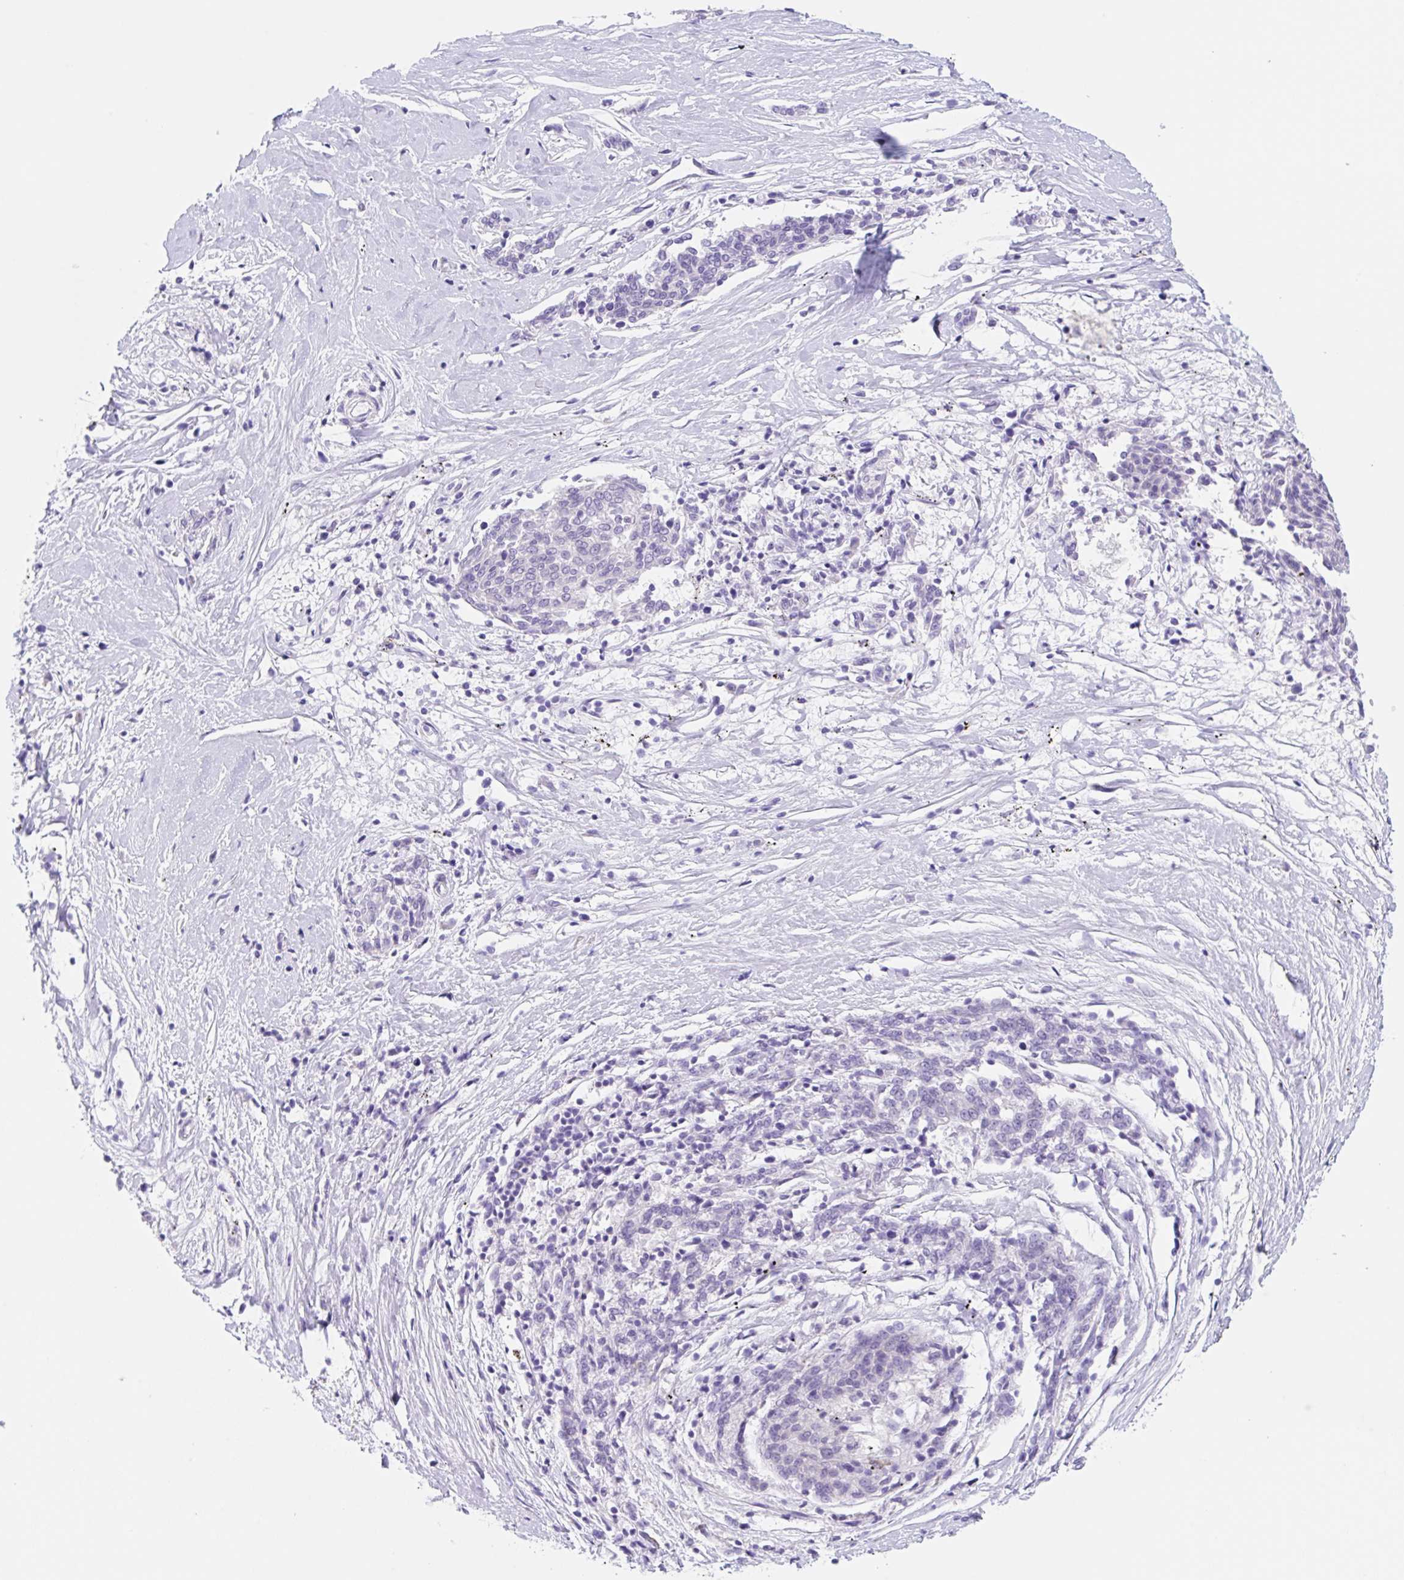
{"staining": {"intensity": "negative", "quantity": "none", "location": "none"}, "tissue": "melanoma", "cell_type": "Tumor cells", "image_type": "cancer", "snomed": [{"axis": "morphology", "description": "Malignant melanoma, NOS"}, {"axis": "topography", "description": "Skin"}], "caption": "Protein analysis of malignant melanoma displays no significant staining in tumor cells.", "gene": "KLK8", "patient": {"sex": "female", "age": 72}}